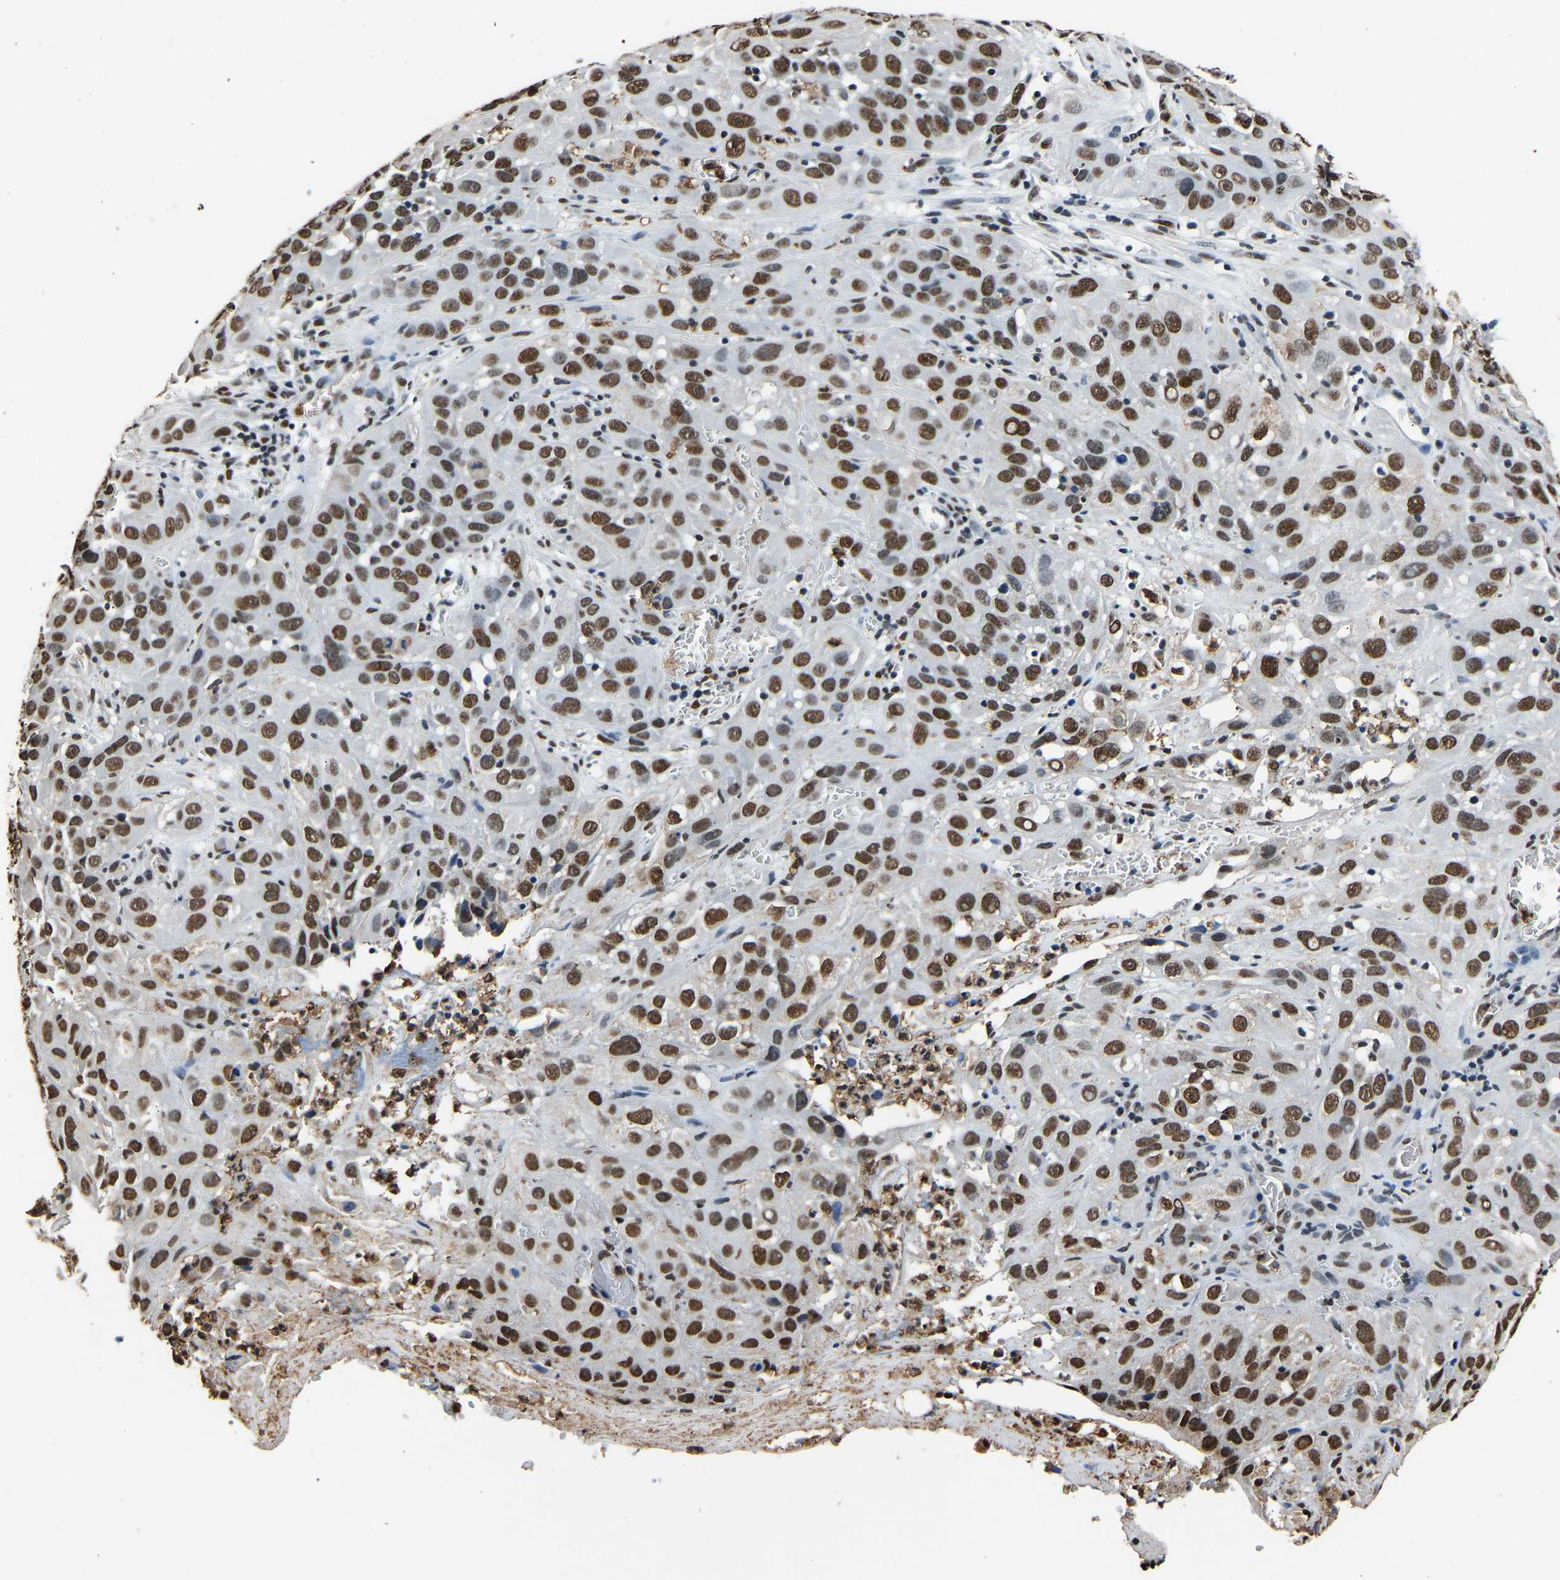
{"staining": {"intensity": "strong", "quantity": ">75%", "location": "nuclear"}, "tissue": "cervical cancer", "cell_type": "Tumor cells", "image_type": "cancer", "snomed": [{"axis": "morphology", "description": "Squamous cell carcinoma, NOS"}, {"axis": "topography", "description": "Cervix"}], "caption": "An immunohistochemistry (IHC) histopathology image of neoplastic tissue is shown. Protein staining in brown shows strong nuclear positivity in cervical cancer (squamous cell carcinoma) within tumor cells. The staining was performed using DAB, with brown indicating positive protein expression. Nuclei are stained blue with hematoxylin.", "gene": "SAFB", "patient": {"sex": "female", "age": 32}}